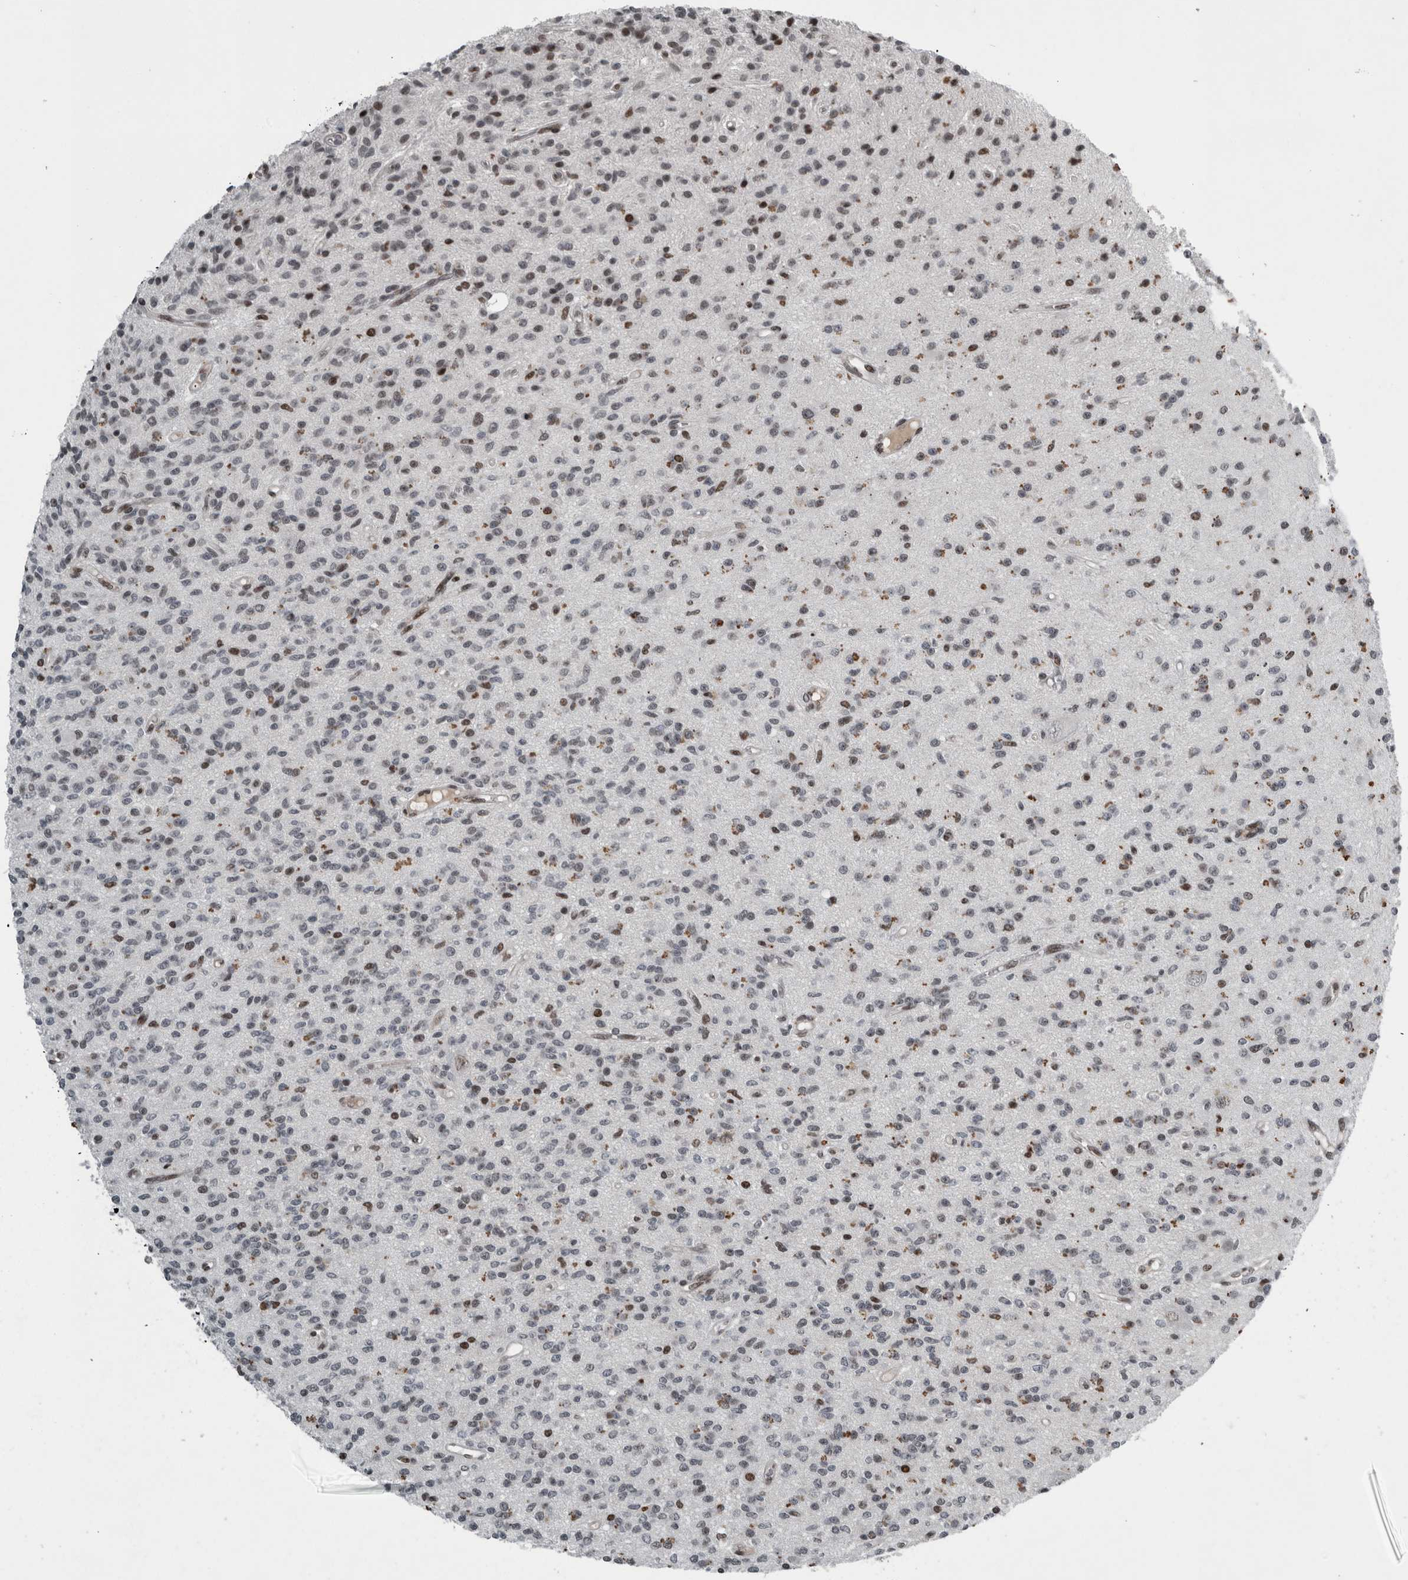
{"staining": {"intensity": "weak", "quantity": "25%-75%", "location": "nuclear"}, "tissue": "glioma", "cell_type": "Tumor cells", "image_type": "cancer", "snomed": [{"axis": "morphology", "description": "Glioma, malignant, High grade"}, {"axis": "topography", "description": "Brain"}], "caption": "Immunohistochemical staining of human glioma demonstrates weak nuclear protein staining in about 25%-75% of tumor cells. (DAB IHC, brown staining for protein, blue staining for nuclei).", "gene": "UNC50", "patient": {"sex": "male", "age": 34}}